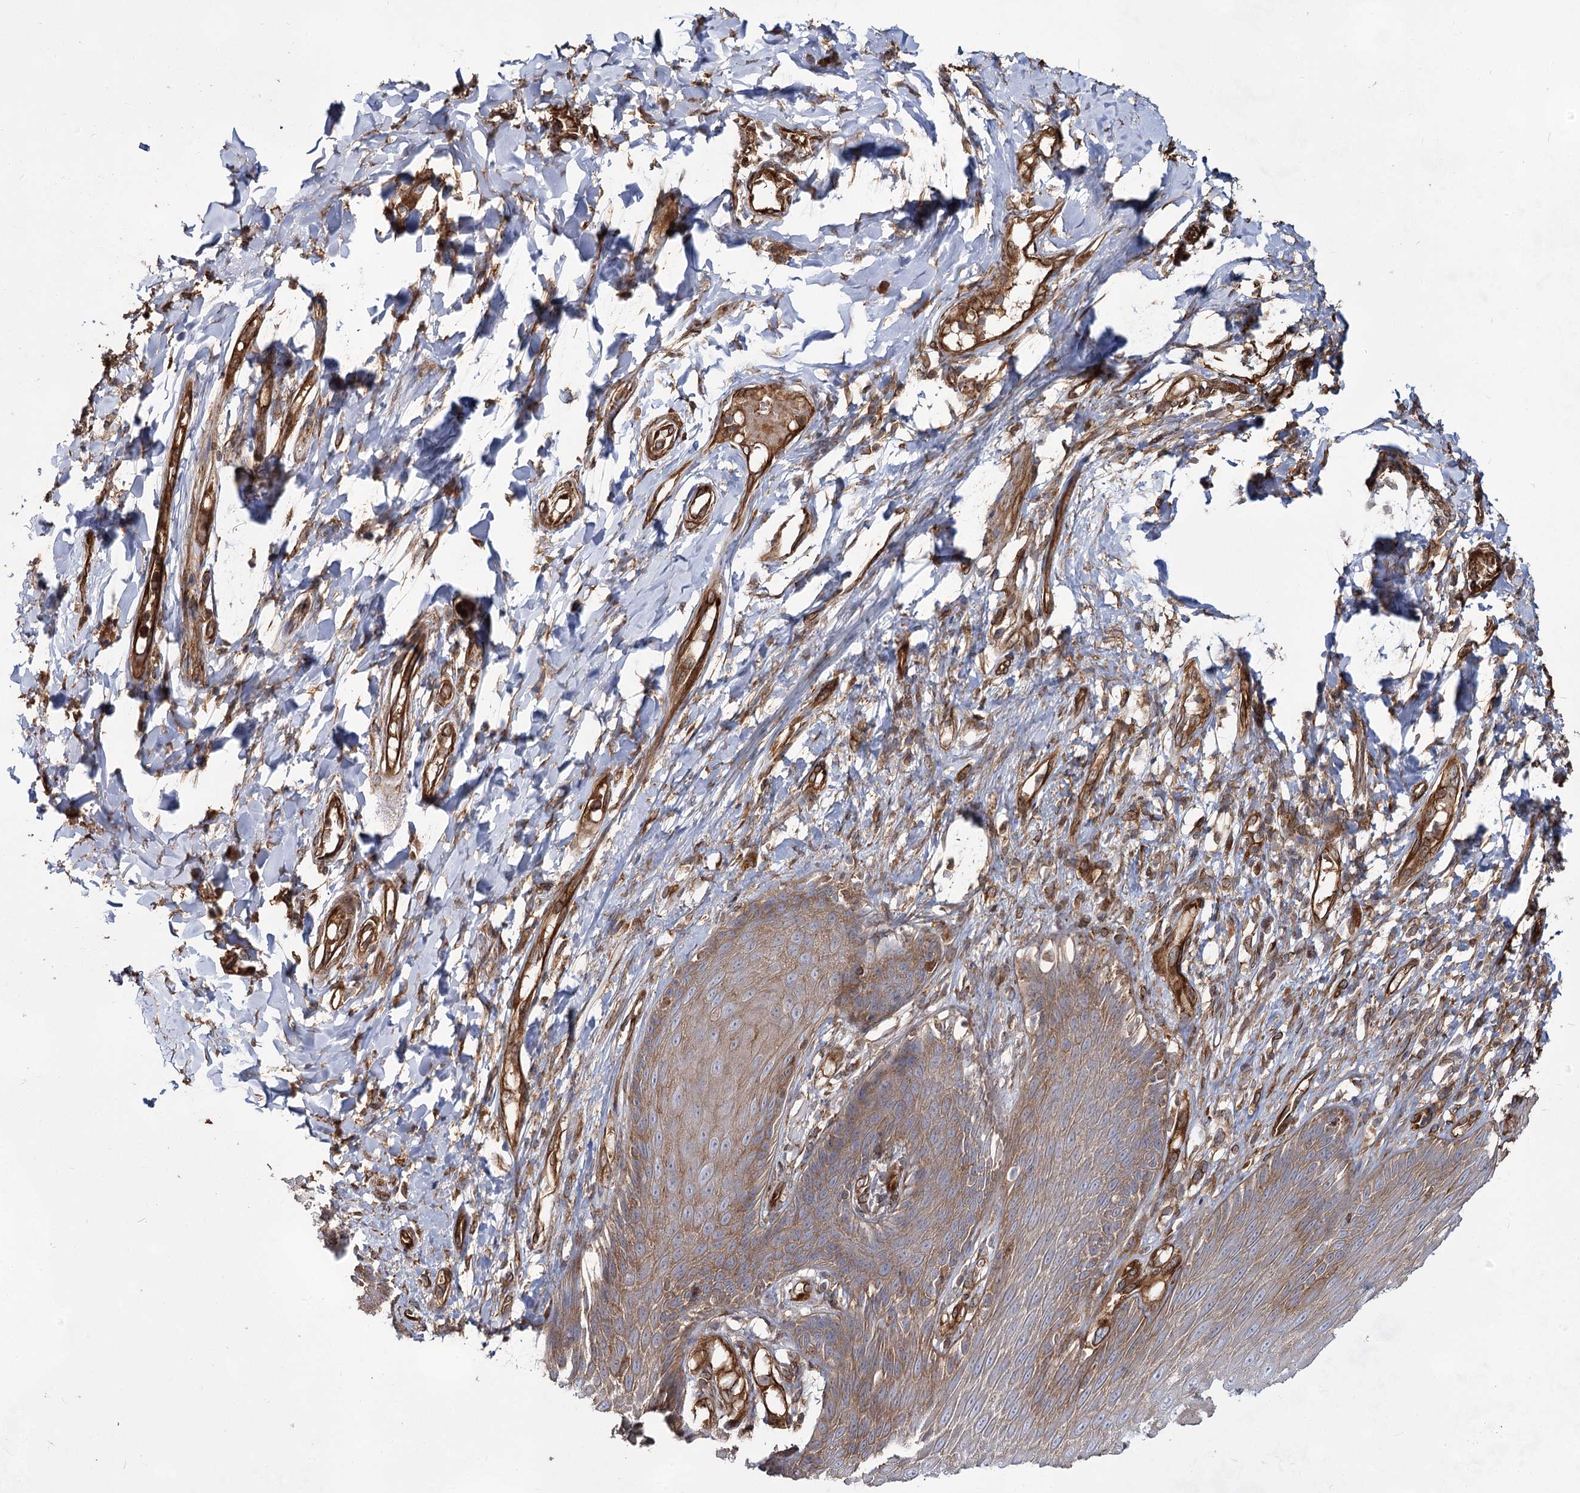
{"staining": {"intensity": "strong", "quantity": ">75%", "location": "cytoplasmic/membranous"}, "tissue": "skin", "cell_type": "Epidermal cells", "image_type": "normal", "snomed": [{"axis": "morphology", "description": "Normal tissue, NOS"}, {"axis": "topography", "description": "Anal"}], "caption": "High-power microscopy captured an immunohistochemistry (IHC) photomicrograph of normal skin, revealing strong cytoplasmic/membranous staining in approximately >75% of epidermal cells. The staining was performed using DAB (3,3'-diaminobenzidine) to visualize the protein expression in brown, while the nuclei were stained in blue with hematoxylin (Magnification: 20x).", "gene": "IQSEC1", "patient": {"sex": "male", "age": 69}}